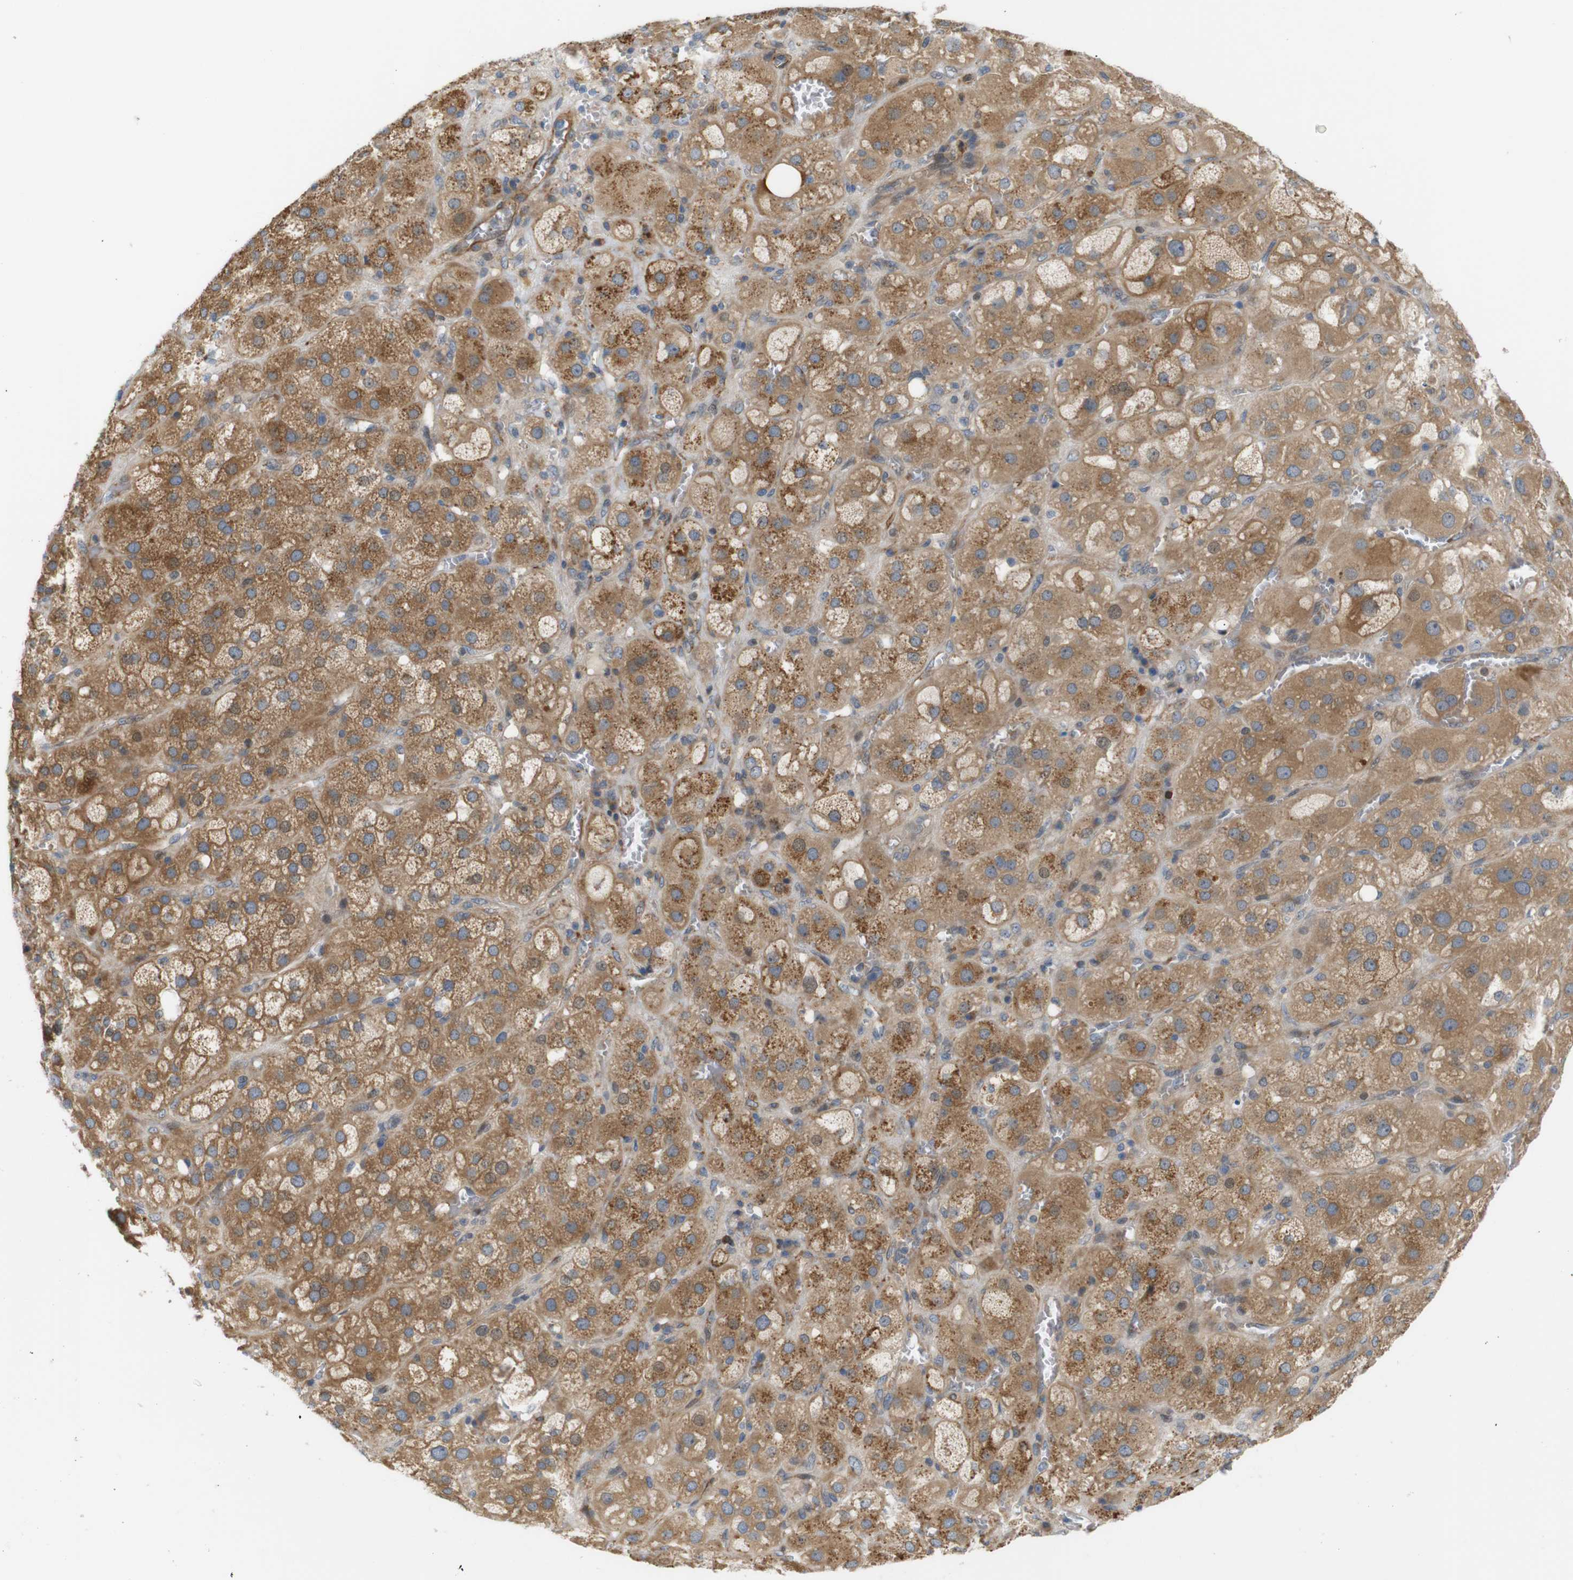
{"staining": {"intensity": "strong", "quantity": ">75%", "location": "cytoplasmic/membranous"}, "tissue": "adrenal gland", "cell_type": "Glandular cells", "image_type": "normal", "snomed": [{"axis": "morphology", "description": "Normal tissue, NOS"}, {"axis": "topography", "description": "Adrenal gland"}], "caption": "Normal adrenal gland was stained to show a protein in brown. There is high levels of strong cytoplasmic/membranous positivity in approximately >75% of glandular cells. (brown staining indicates protein expression, while blue staining denotes nuclei).", "gene": "RPTOR", "patient": {"sex": "female", "age": 47}}